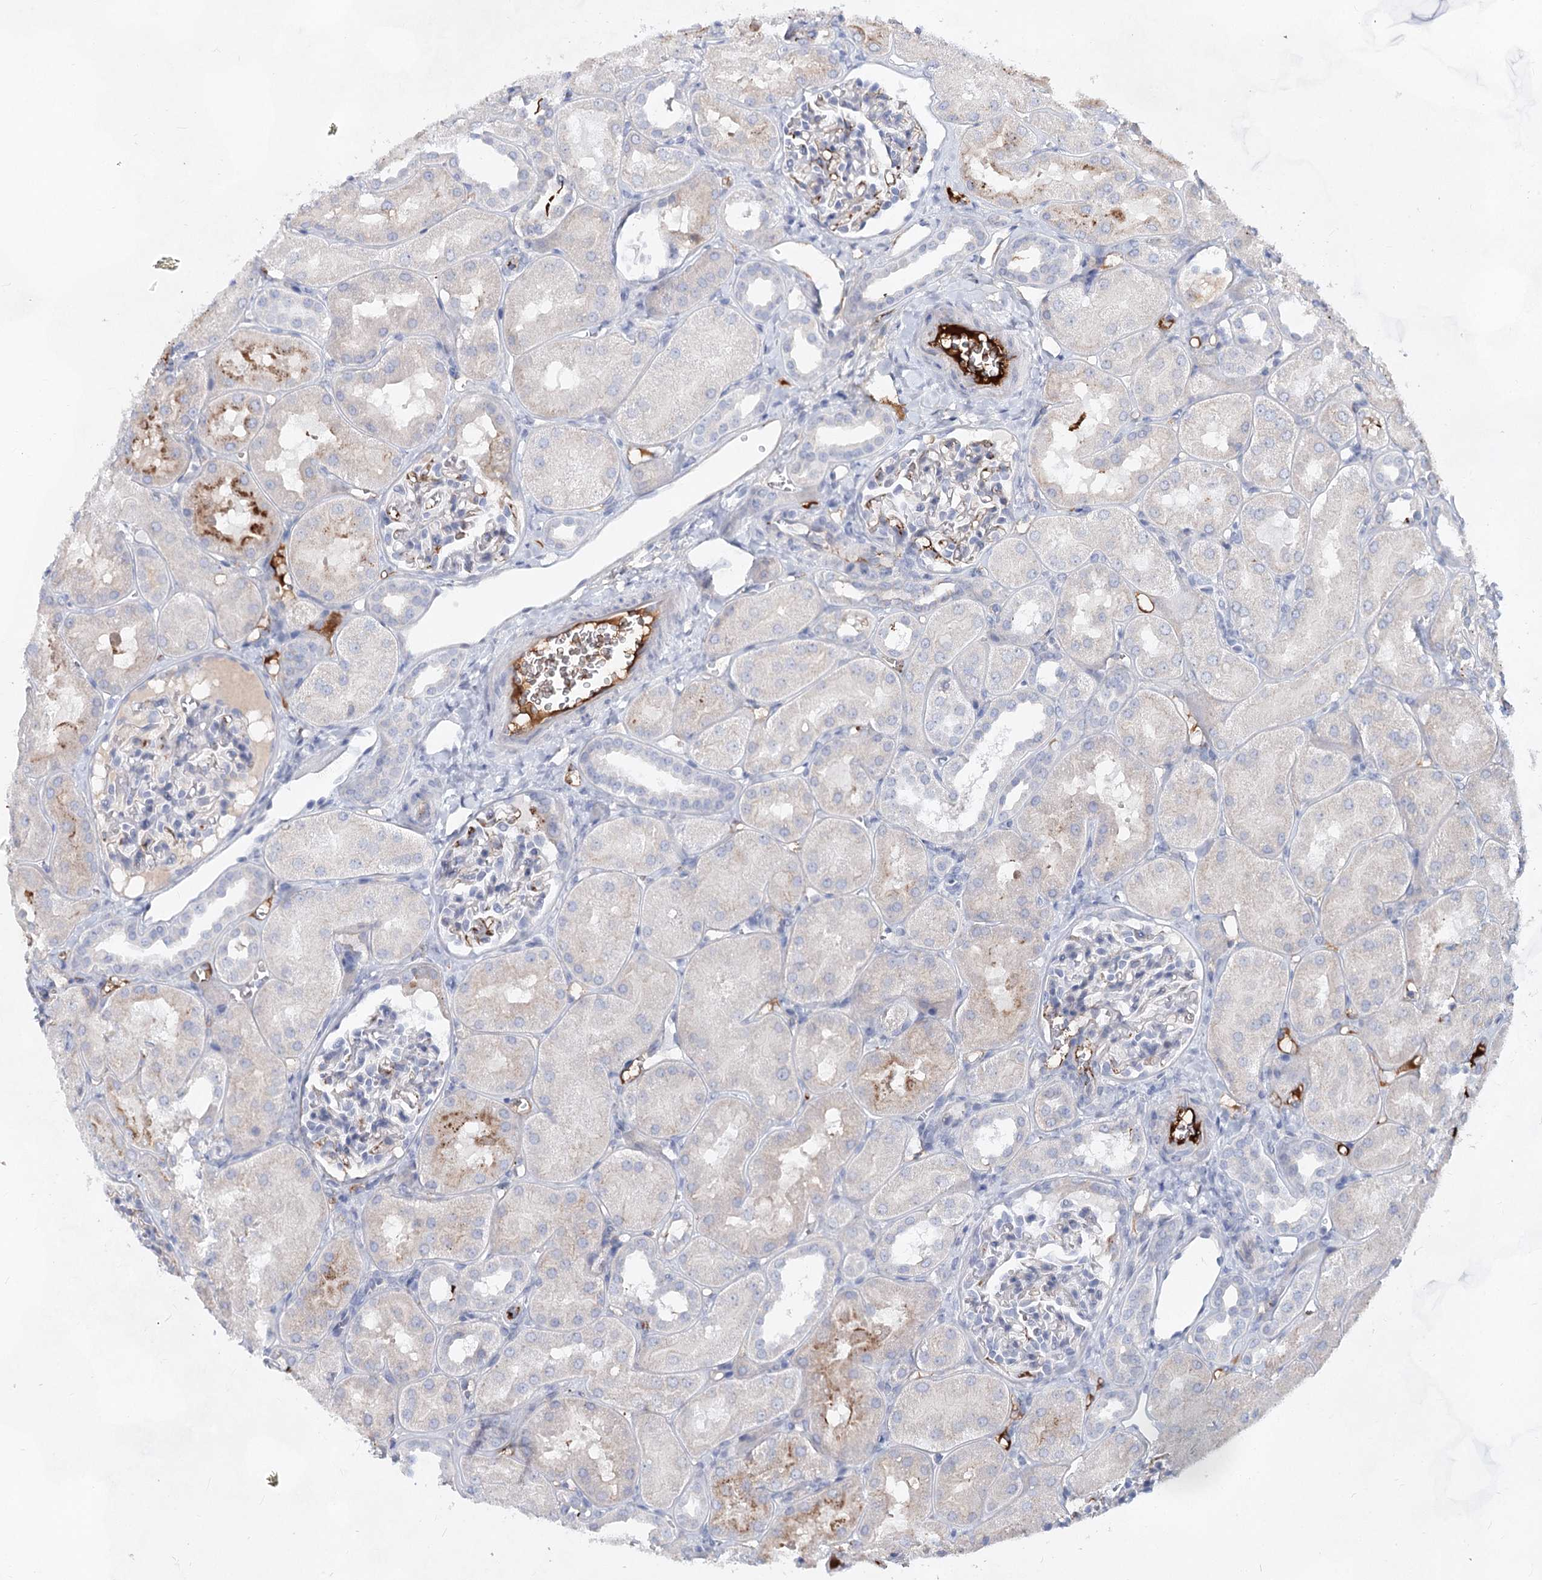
{"staining": {"intensity": "negative", "quantity": "none", "location": "none"}, "tissue": "kidney", "cell_type": "Cells in glomeruli", "image_type": "normal", "snomed": [{"axis": "morphology", "description": "Normal tissue, NOS"}, {"axis": "topography", "description": "Kidney"}, {"axis": "topography", "description": "Urinary bladder"}], "caption": "Protein analysis of benign kidney shows no significant positivity in cells in glomeruli.", "gene": "TASOR2", "patient": {"sex": "male", "age": 16}}